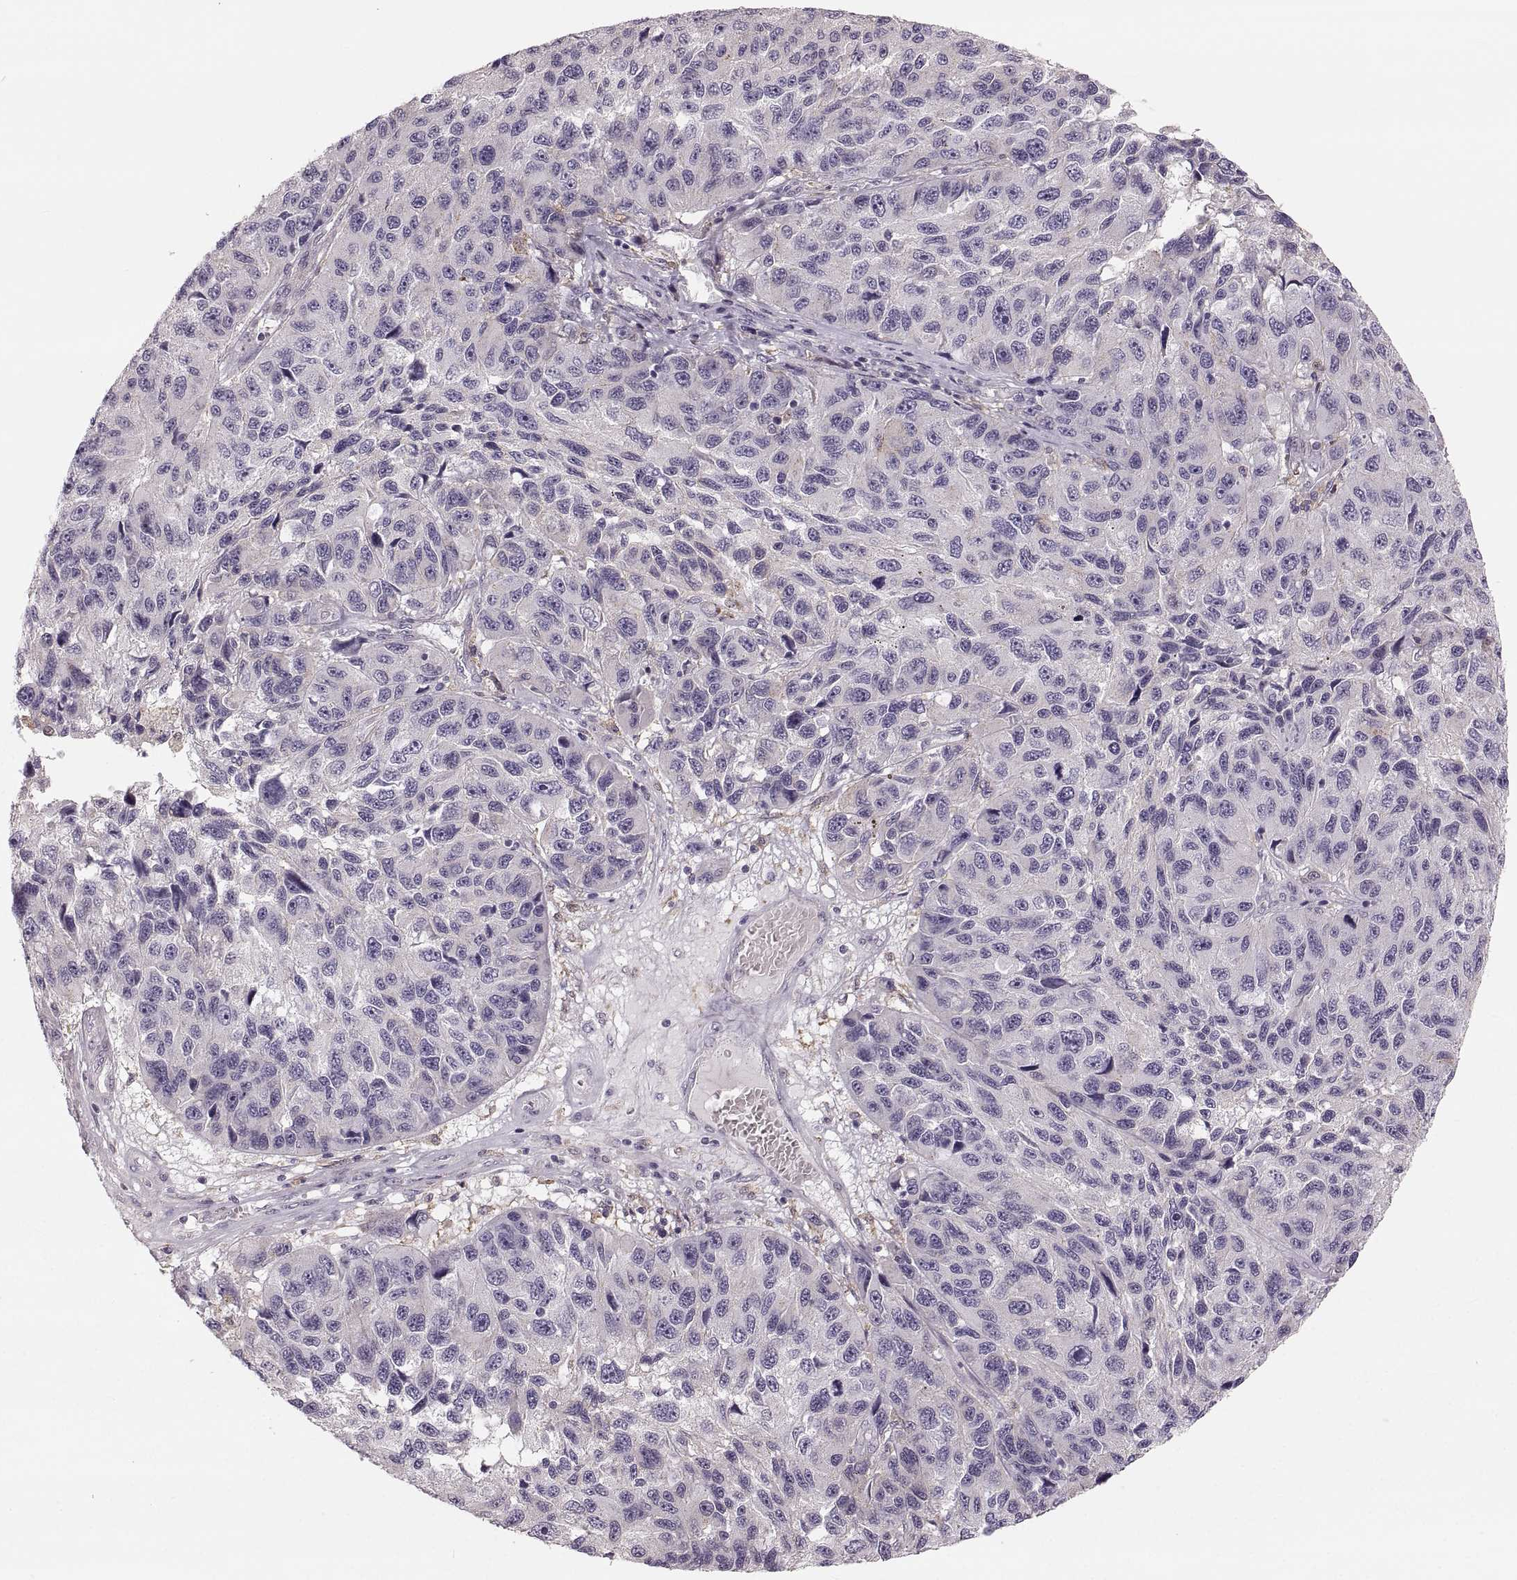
{"staining": {"intensity": "negative", "quantity": "none", "location": "none"}, "tissue": "melanoma", "cell_type": "Tumor cells", "image_type": "cancer", "snomed": [{"axis": "morphology", "description": "Malignant melanoma, NOS"}, {"axis": "topography", "description": "Skin"}], "caption": "This histopathology image is of malignant melanoma stained with immunohistochemistry (IHC) to label a protein in brown with the nuclei are counter-stained blue. There is no staining in tumor cells.", "gene": "RUNDC3A", "patient": {"sex": "male", "age": 53}}